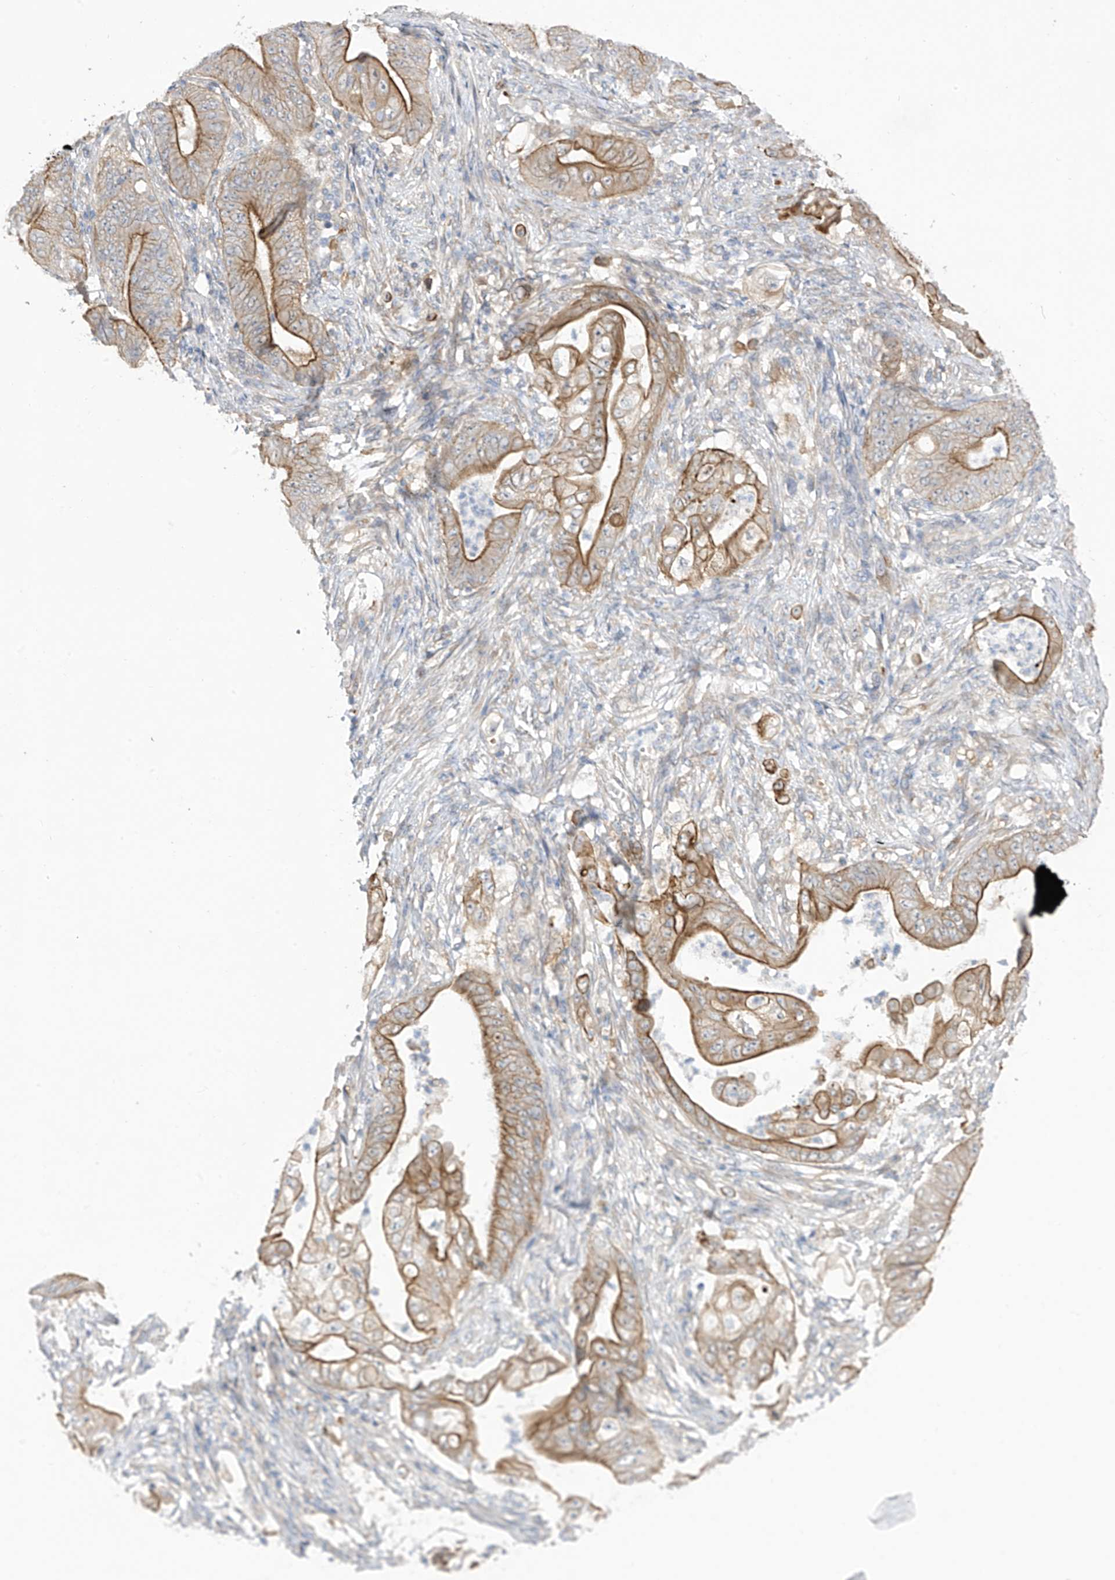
{"staining": {"intensity": "moderate", "quantity": ">75%", "location": "cytoplasmic/membranous"}, "tissue": "stomach cancer", "cell_type": "Tumor cells", "image_type": "cancer", "snomed": [{"axis": "morphology", "description": "Adenocarcinoma, NOS"}, {"axis": "topography", "description": "Stomach"}], "caption": "IHC micrograph of neoplastic tissue: adenocarcinoma (stomach) stained using immunohistochemistry (IHC) exhibits medium levels of moderate protein expression localized specifically in the cytoplasmic/membranous of tumor cells, appearing as a cytoplasmic/membranous brown color.", "gene": "EIPR1", "patient": {"sex": "female", "age": 73}}